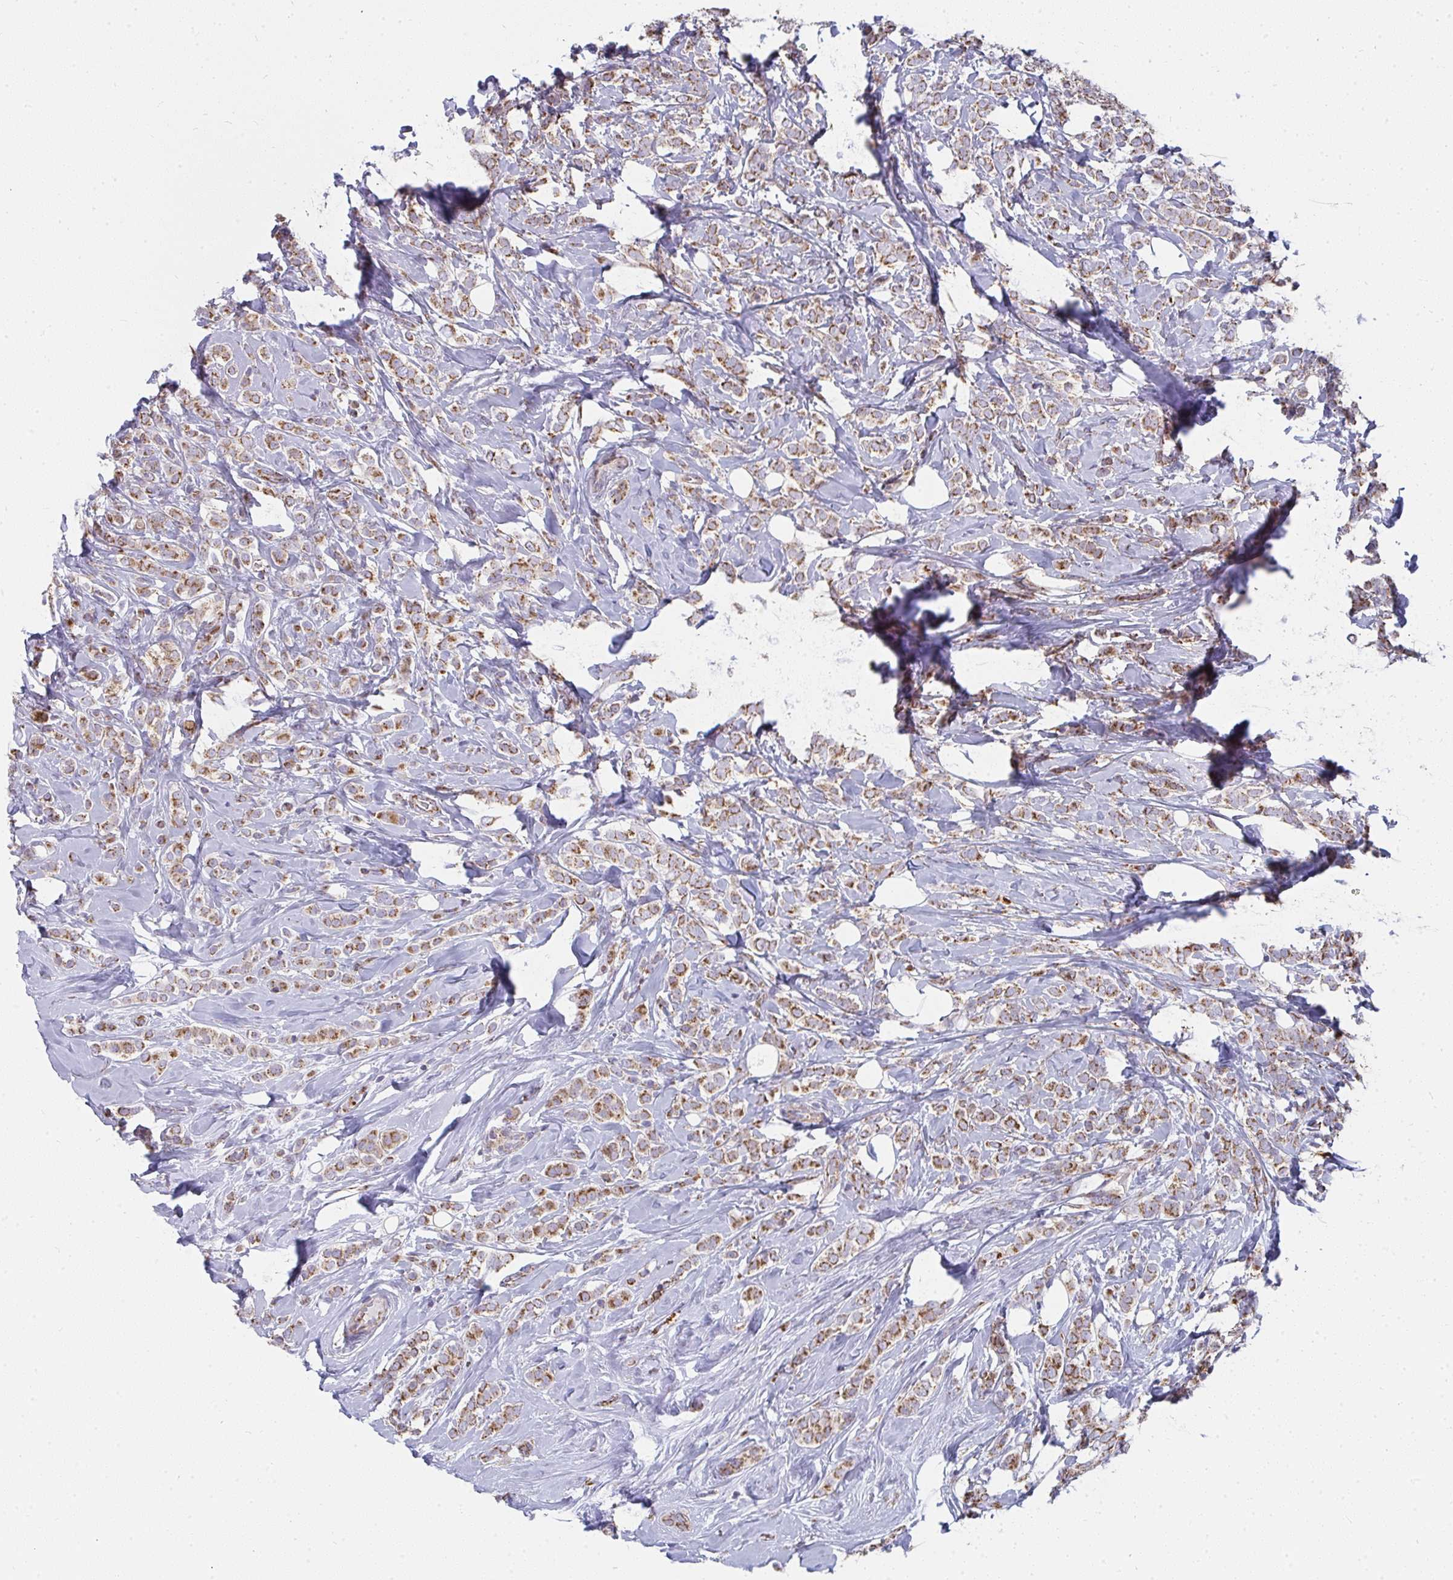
{"staining": {"intensity": "moderate", "quantity": ">75%", "location": "cytoplasmic/membranous"}, "tissue": "breast cancer", "cell_type": "Tumor cells", "image_type": "cancer", "snomed": [{"axis": "morphology", "description": "Lobular carcinoma"}, {"axis": "topography", "description": "Breast"}], "caption": "Breast cancer (lobular carcinoma) stained for a protein (brown) reveals moderate cytoplasmic/membranous positive positivity in about >75% of tumor cells.", "gene": "FAHD1", "patient": {"sex": "female", "age": 49}}